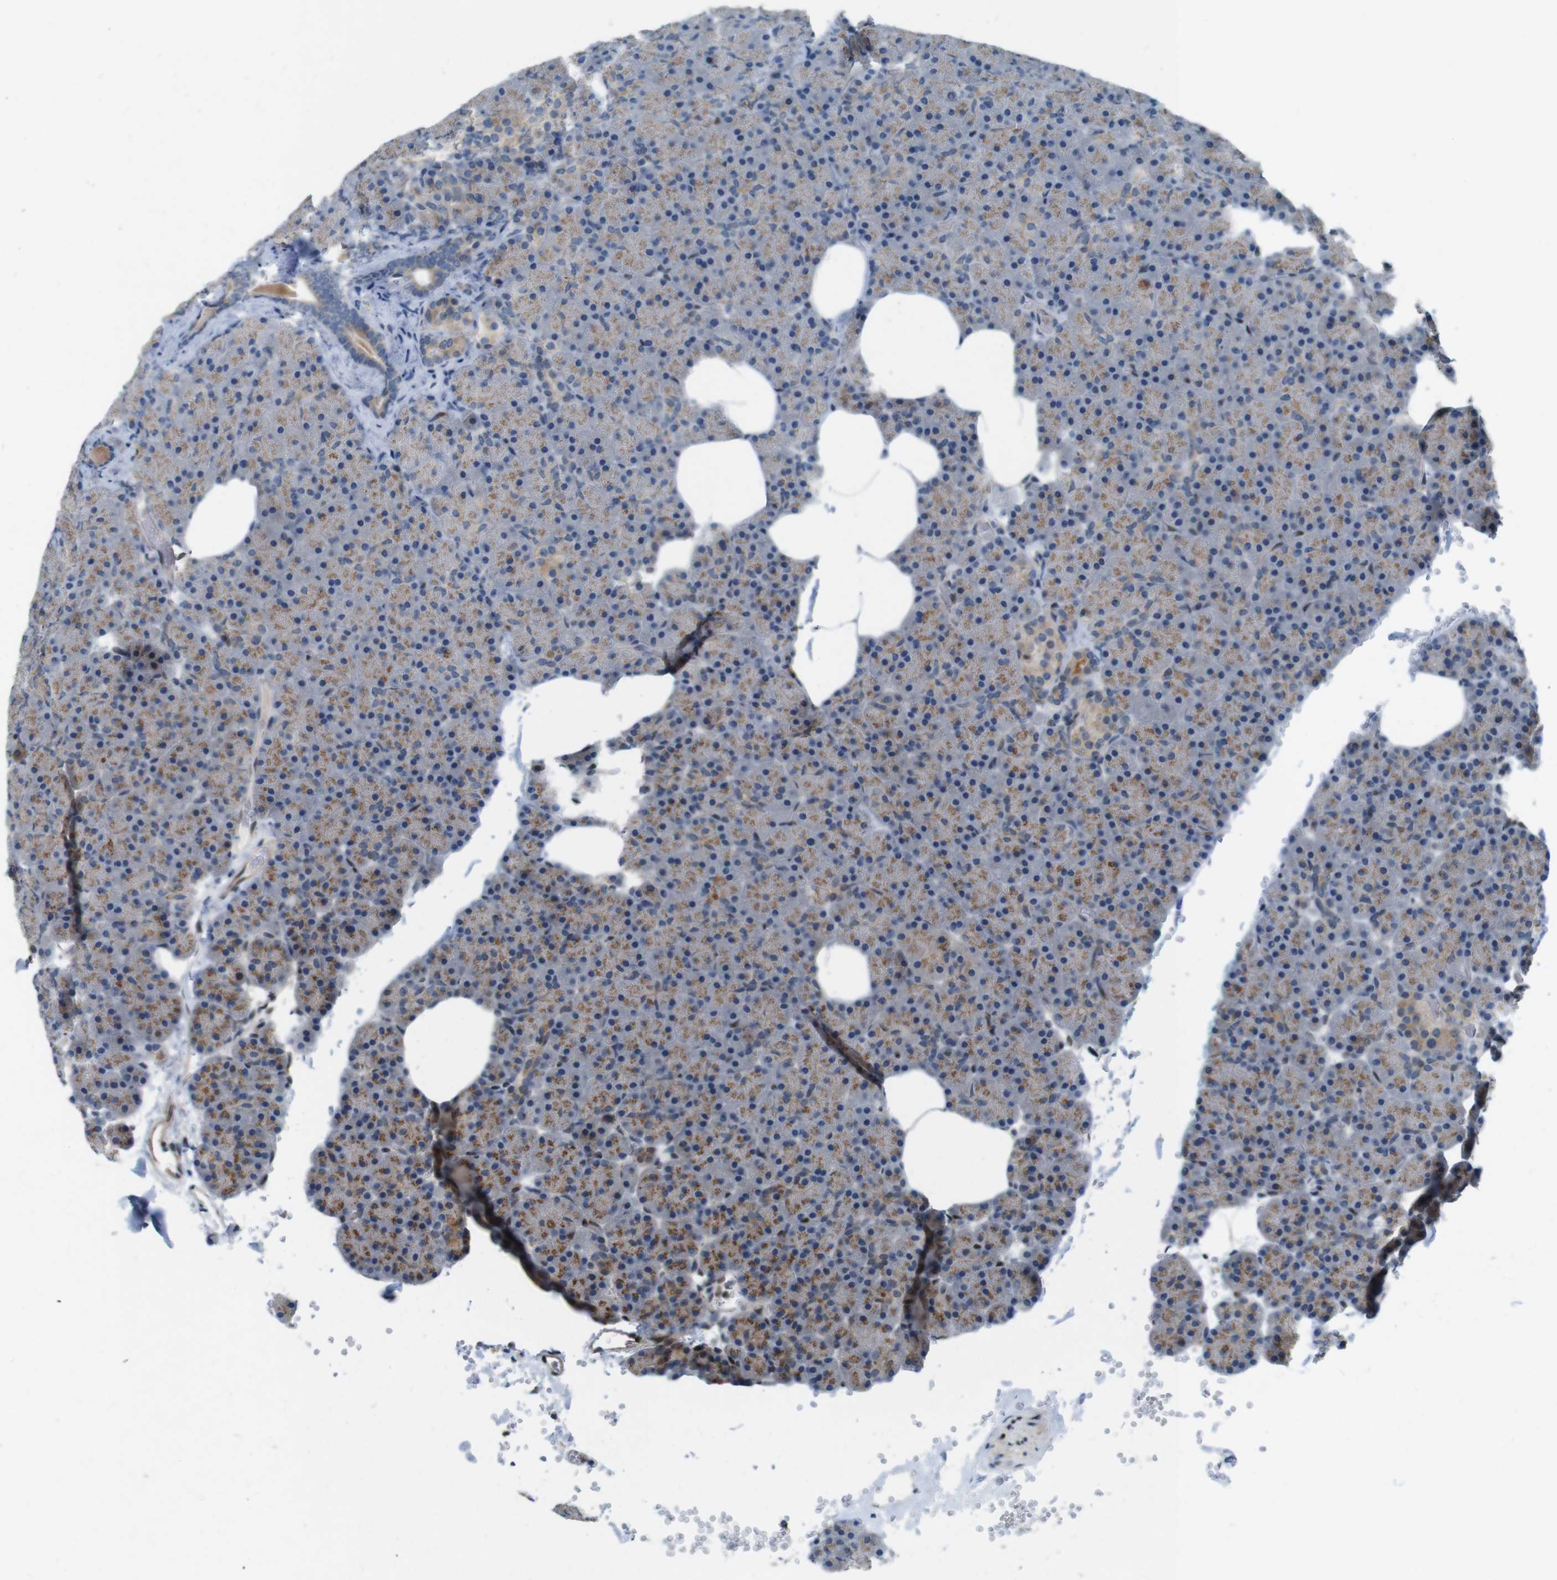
{"staining": {"intensity": "moderate", "quantity": ">75%", "location": "cytoplasmic/membranous"}, "tissue": "pancreas", "cell_type": "Exocrine glandular cells", "image_type": "normal", "snomed": [{"axis": "morphology", "description": "Normal tissue, NOS"}, {"axis": "topography", "description": "Pancreas"}], "caption": "DAB immunohistochemical staining of benign pancreas demonstrates moderate cytoplasmic/membranous protein expression in about >75% of exocrine glandular cells.", "gene": "SKI", "patient": {"sex": "female", "age": 35}}